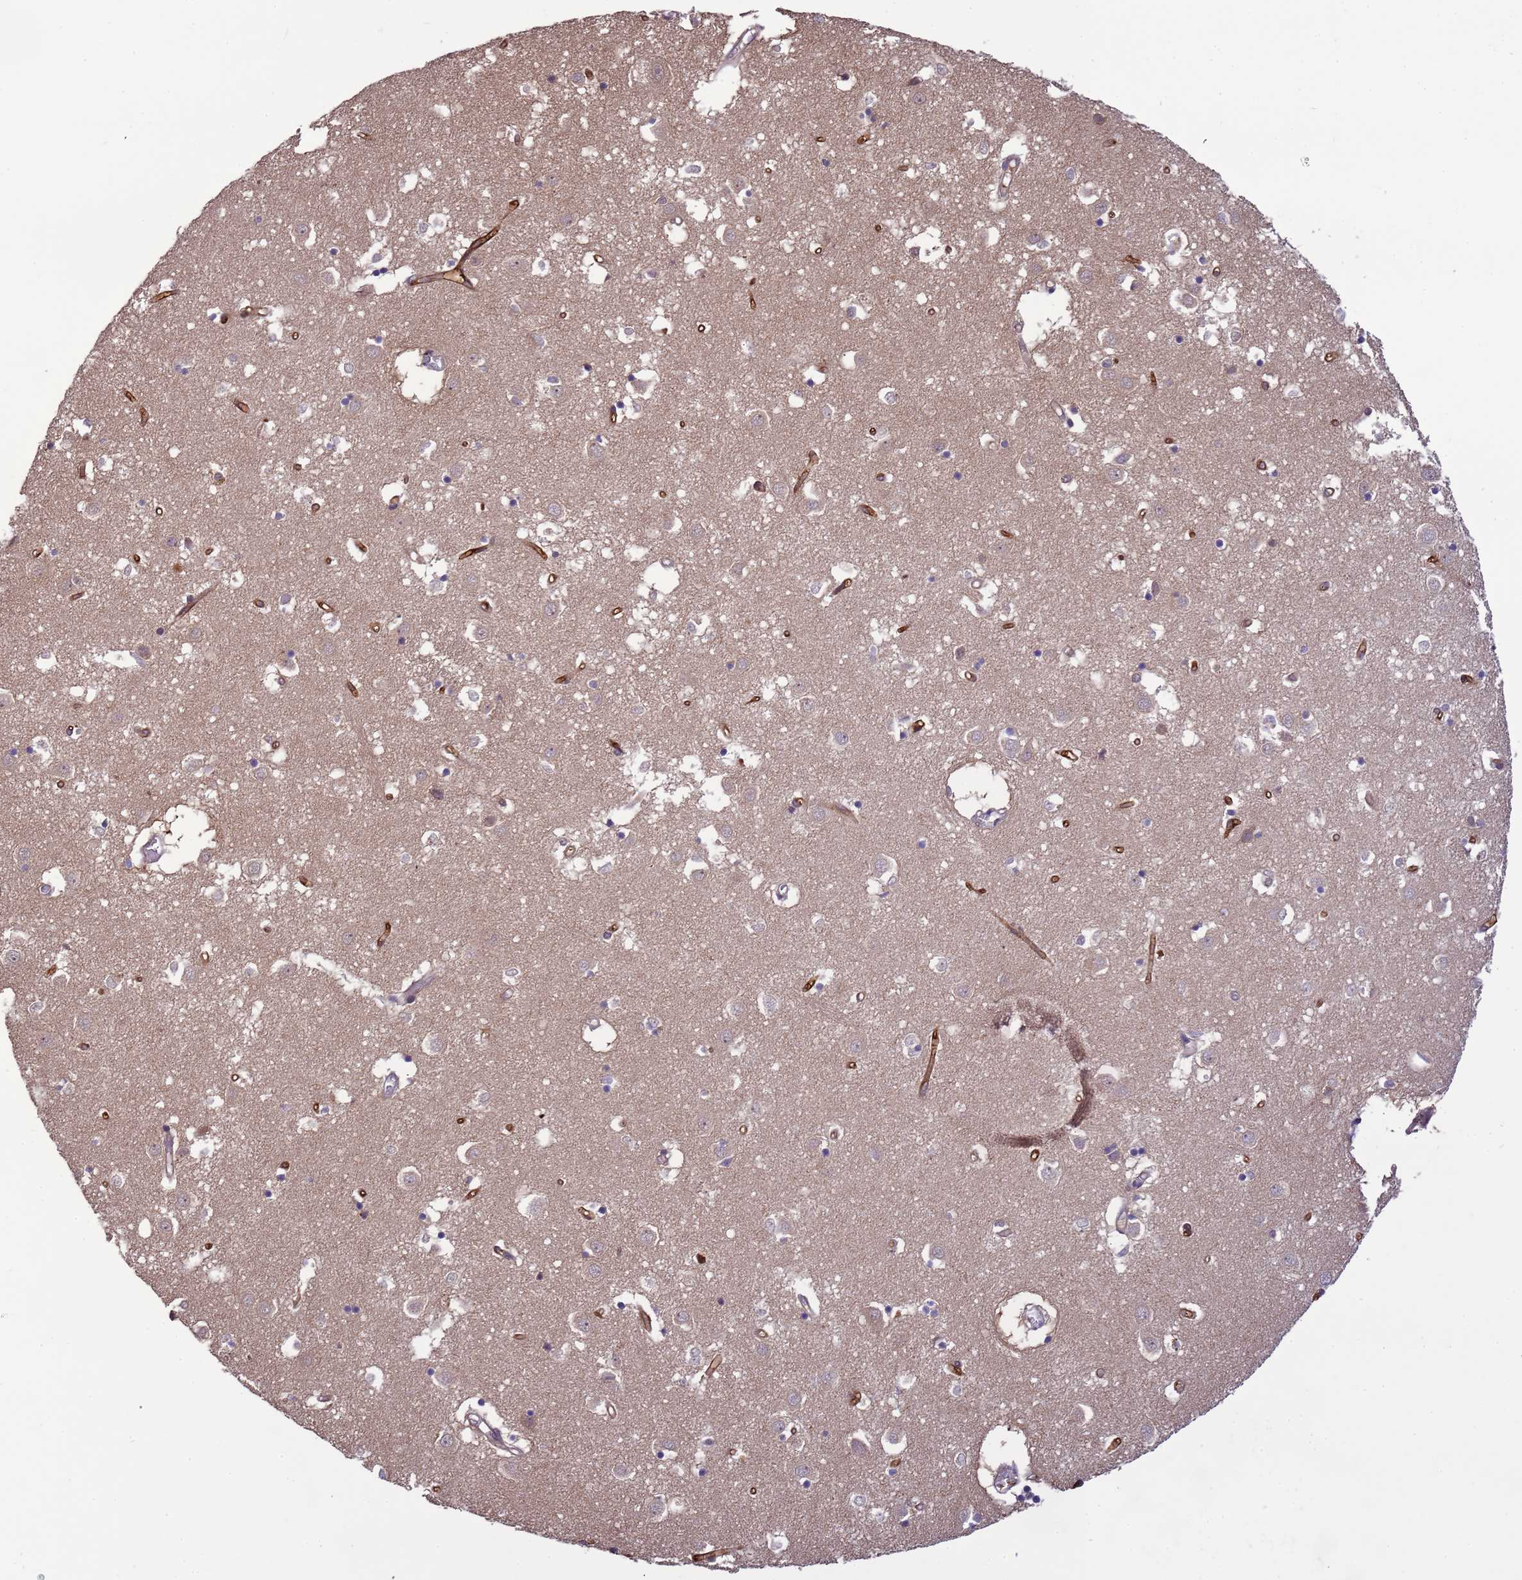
{"staining": {"intensity": "negative", "quantity": "none", "location": "none"}, "tissue": "caudate", "cell_type": "Glial cells", "image_type": "normal", "snomed": [{"axis": "morphology", "description": "Normal tissue, NOS"}, {"axis": "topography", "description": "Lateral ventricle wall"}], "caption": "Immunohistochemistry histopathology image of benign caudate: caudate stained with DAB exhibits no significant protein positivity in glial cells.", "gene": "ZBTB5", "patient": {"sex": "male", "age": 70}}